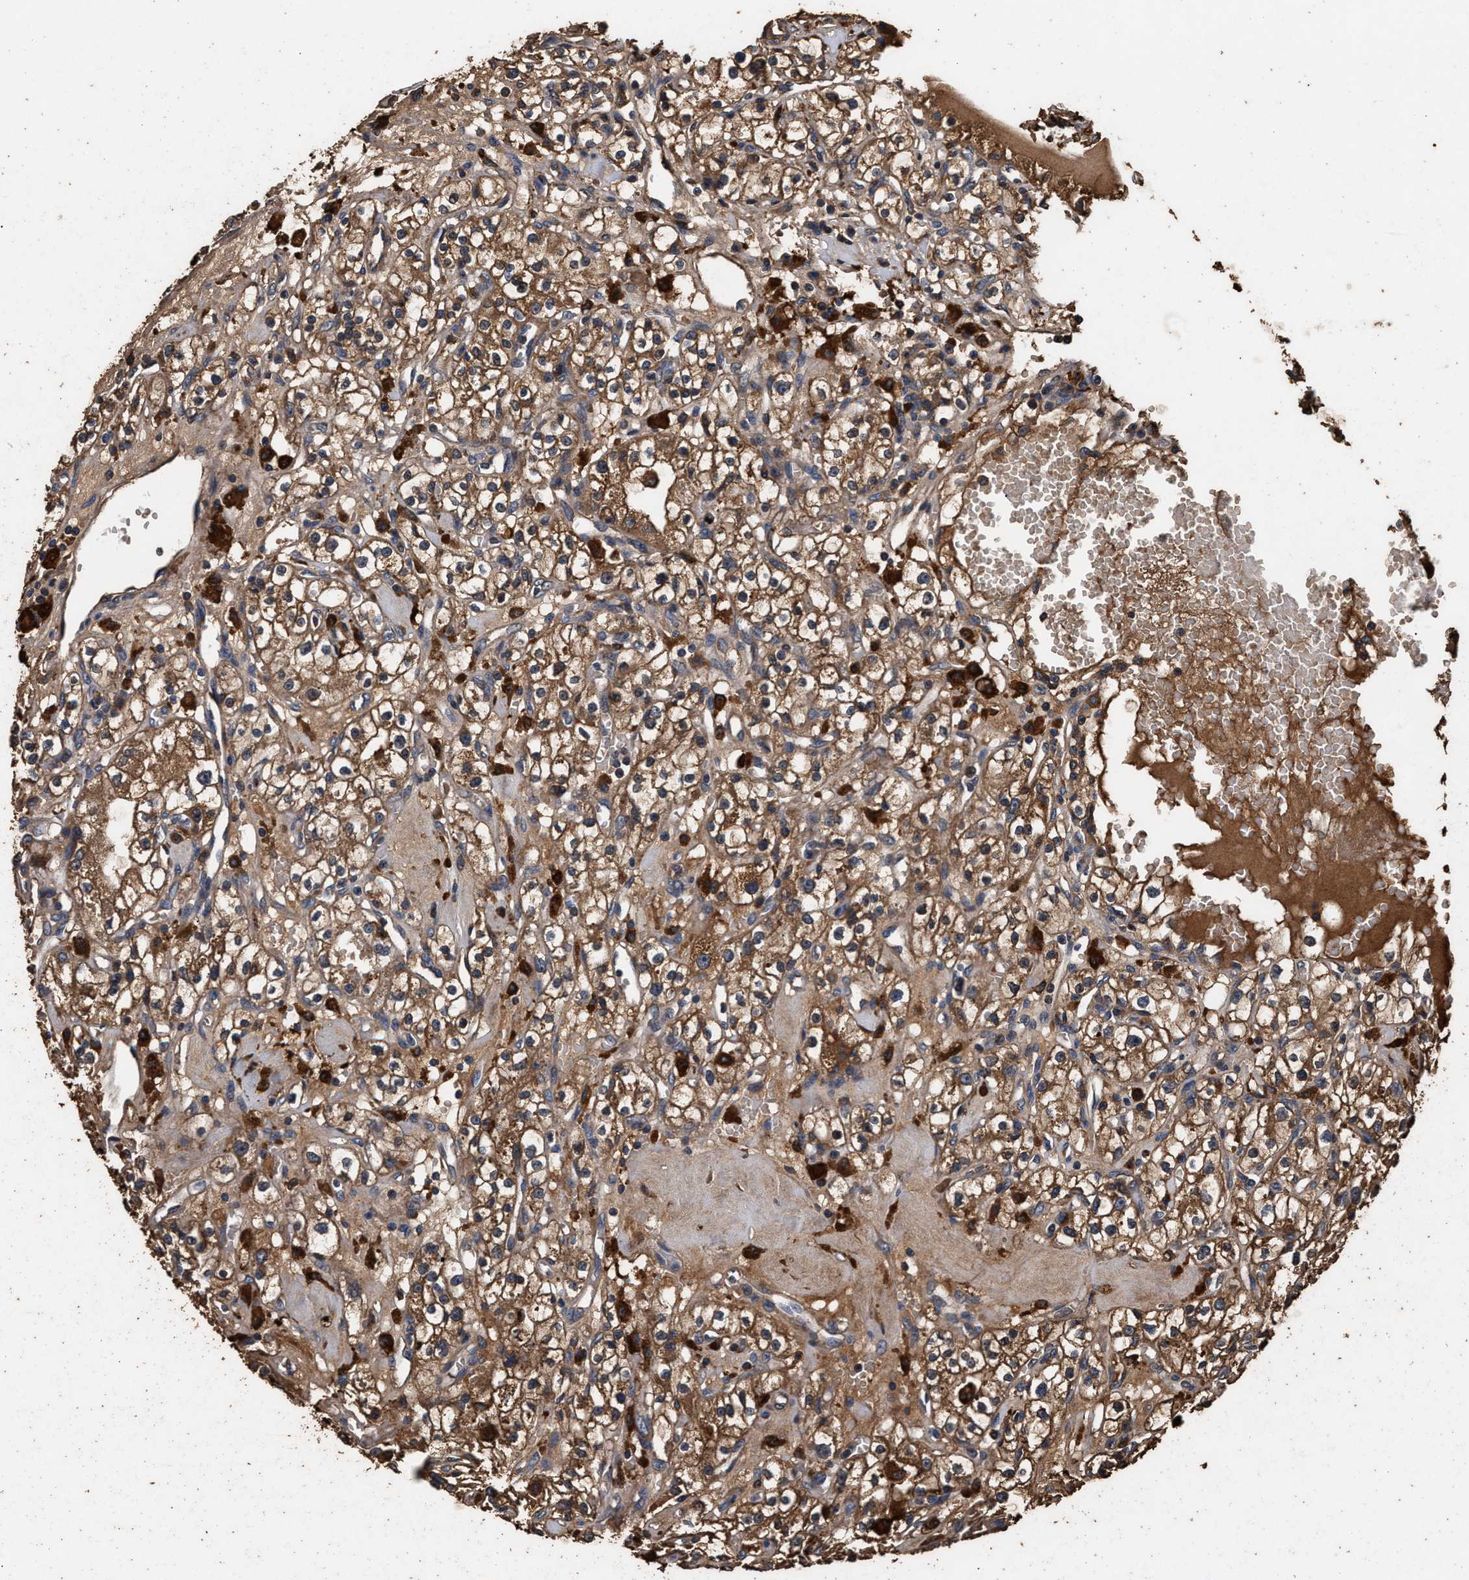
{"staining": {"intensity": "moderate", "quantity": ">75%", "location": "cytoplasmic/membranous"}, "tissue": "renal cancer", "cell_type": "Tumor cells", "image_type": "cancer", "snomed": [{"axis": "morphology", "description": "Adenocarcinoma, NOS"}, {"axis": "topography", "description": "Kidney"}], "caption": "DAB (3,3'-diaminobenzidine) immunohistochemical staining of human renal adenocarcinoma demonstrates moderate cytoplasmic/membranous protein expression in approximately >75% of tumor cells. (IHC, brightfield microscopy, high magnification).", "gene": "KYAT1", "patient": {"sex": "male", "age": 56}}